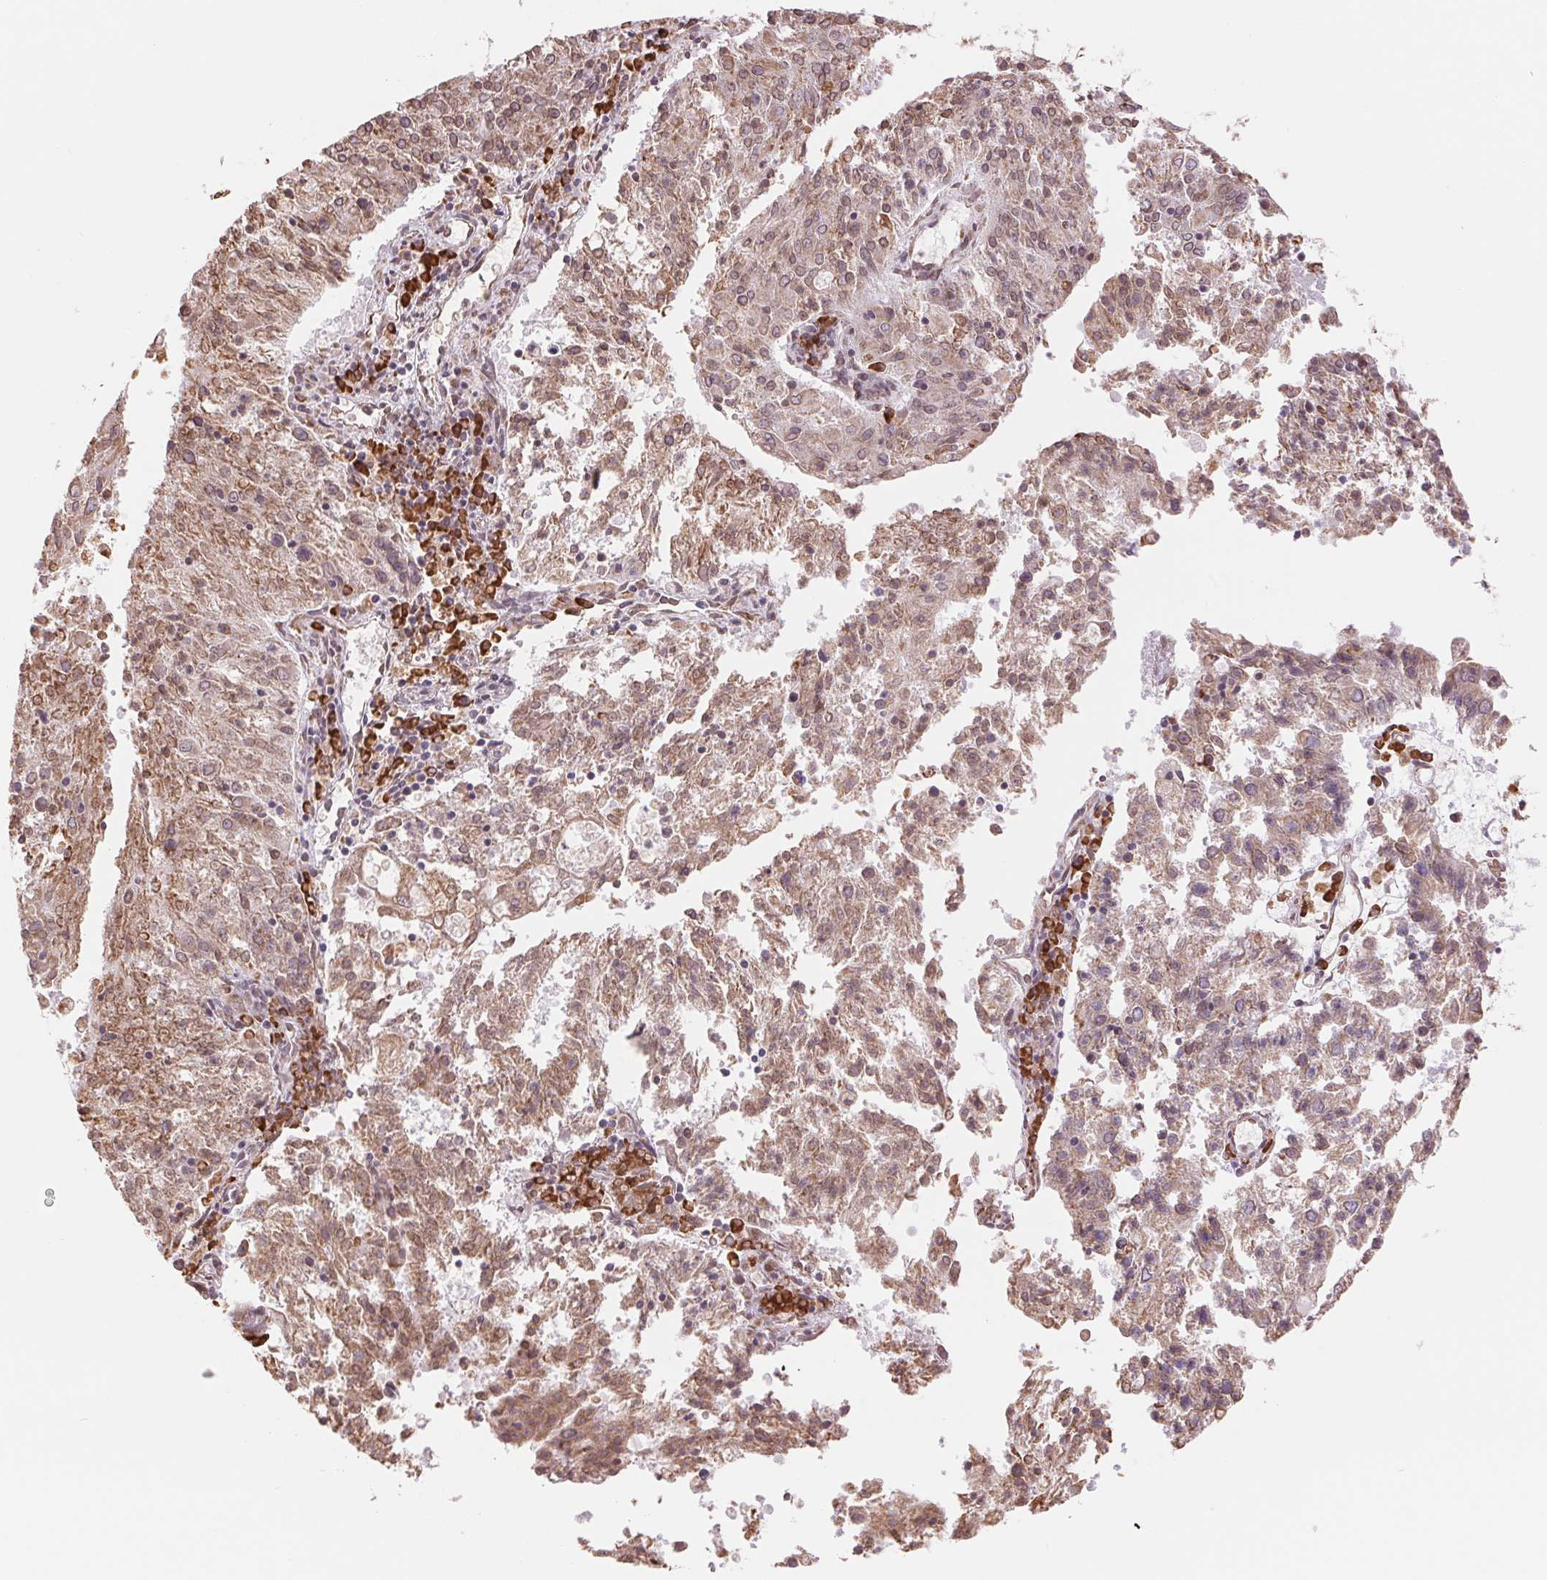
{"staining": {"intensity": "weak", "quantity": ">75%", "location": "cytoplasmic/membranous"}, "tissue": "endometrial cancer", "cell_type": "Tumor cells", "image_type": "cancer", "snomed": [{"axis": "morphology", "description": "Adenocarcinoma, NOS"}, {"axis": "topography", "description": "Endometrium"}], "caption": "Protein expression analysis of human endometrial cancer (adenocarcinoma) reveals weak cytoplasmic/membranous expression in approximately >75% of tumor cells.", "gene": "RPN1", "patient": {"sex": "female", "age": 82}}